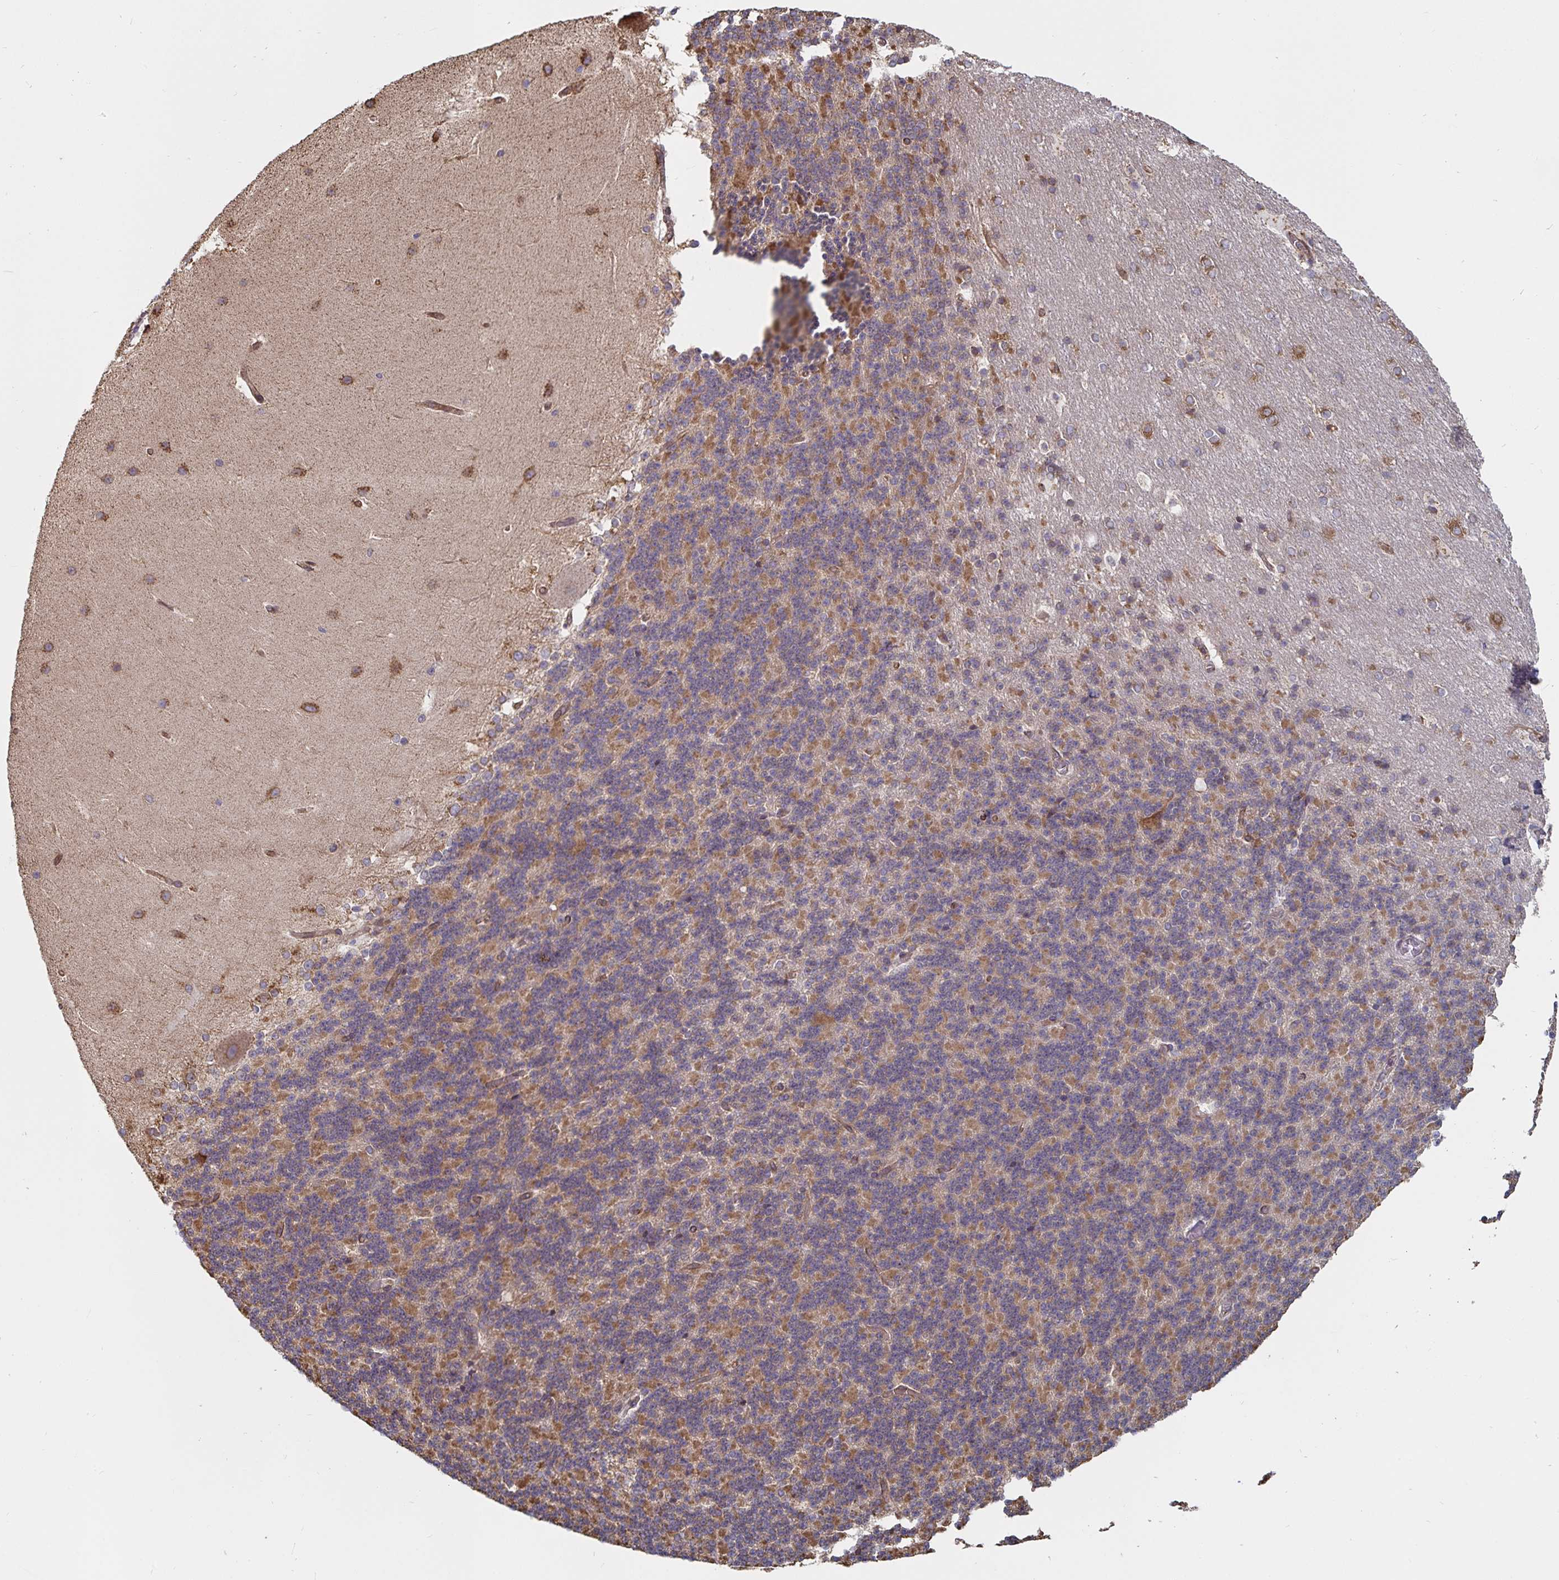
{"staining": {"intensity": "weak", "quantity": "25%-75%", "location": "cytoplasmic/membranous"}, "tissue": "cerebellum", "cell_type": "Cells in granular layer", "image_type": "normal", "snomed": [{"axis": "morphology", "description": "Normal tissue, NOS"}, {"axis": "topography", "description": "Cerebellum"}], "caption": "Protein expression analysis of unremarkable cerebellum reveals weak cytoplasmic/membranous positivity in about 25%-75% of cells in granular layer. (Stains: DAB in brown, nuclei in blue, Microscopy: brightfield microscopy at high magnification).", "gene": "BCAP29", "patient": {"sex": "female", "age": 19}}